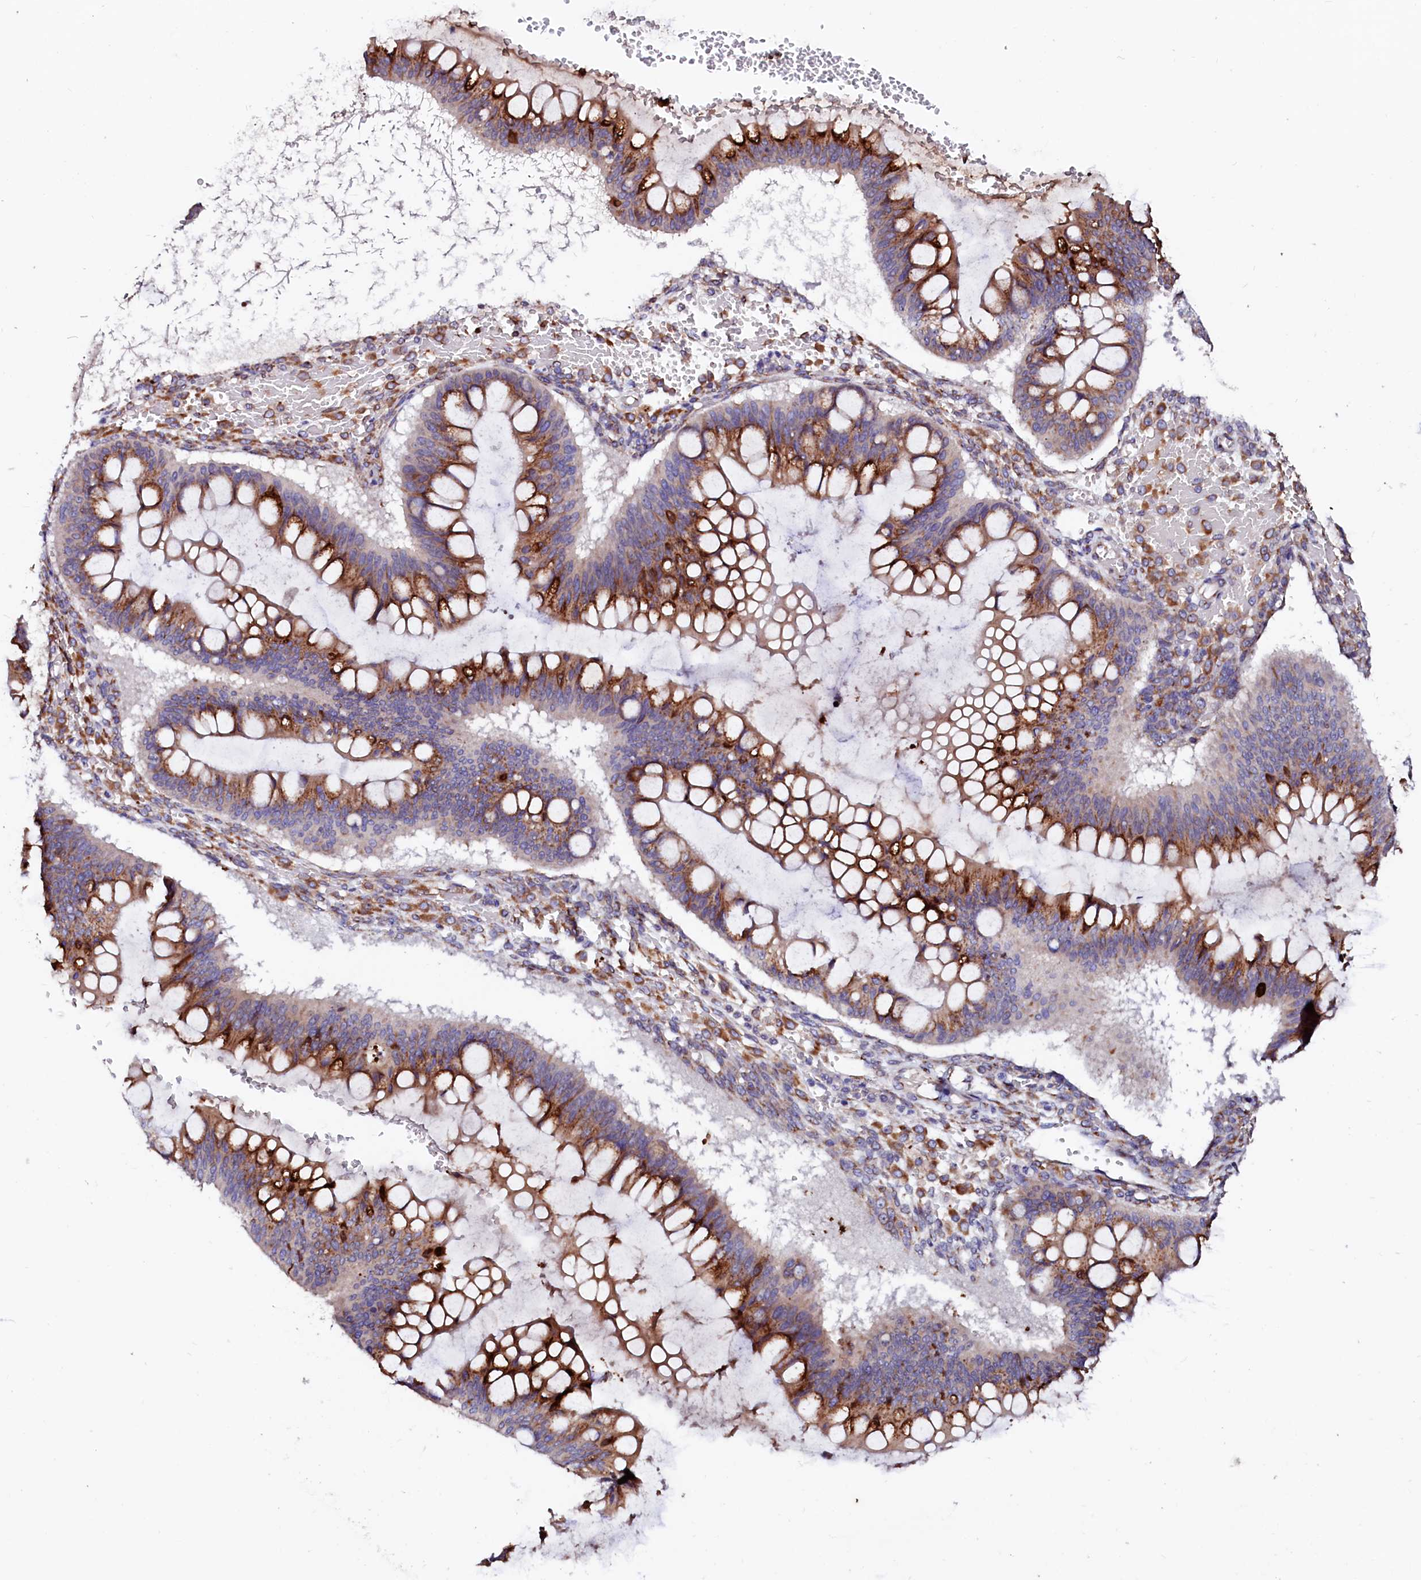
{"staining": {"intensity": "strong", "quantity": "25%-75%", "location": "cytoplasmic/membranous"}, "tissue": "ovarian cancer", "cell_type": "Tumor cells", "image_type": "cancer", "snomed": [{"axis": "morphology", "description": "Cystadenocarcinoma, mucinous, NOS"}, {"axis": "topography", "description": "Ovary"}], "caption": "Approximately 25%-75% of tumor cells in human ovarian cancer (mucinous cystadenocarcinoma) display strong cytoplasmic/membranous protein staining as visualized by brown immunohistochemical staining.", "gene": "LMAN1", "patient": {"sex": "female", "age": 73}}